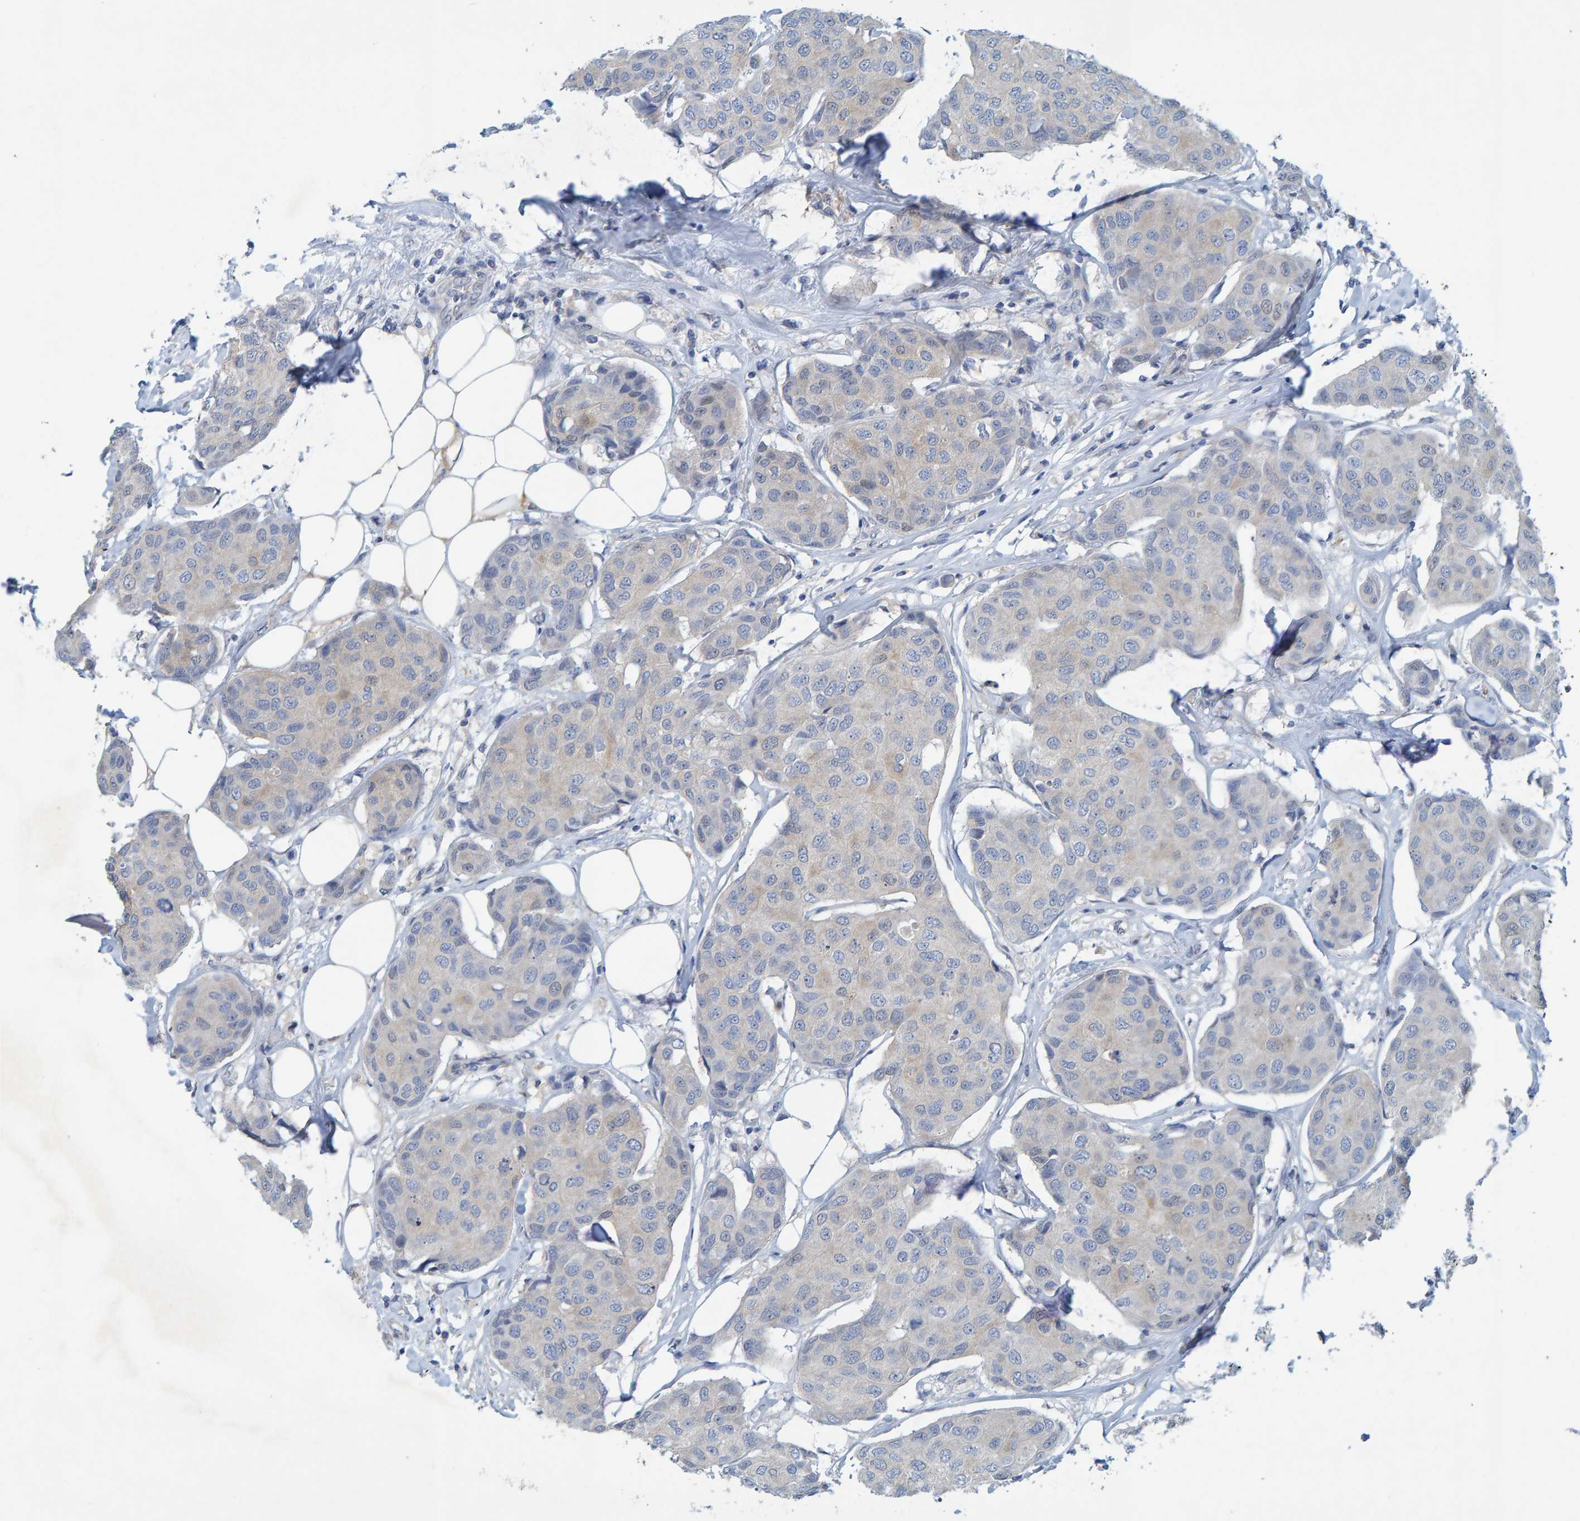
{"staining": {"intensity": "weak", "quantity": "<25%", "location": "cytoplasmic/membranous"}, "tissue": "breast cancer", "cell_type": "Tumor cells", "image_type": "cancer", "snomed": [{"axis": "morphology", "description": "Duct carcinoma"}, {"axis": "topography", "description": "Breast"}], "caption": "DAB immunohistochemical staining of human intraductal carcinoma (breast) demonstrates no significant staining in tumor cells.", "gene": "ALAD", "patient": {"sex": "female", "age": 80}}